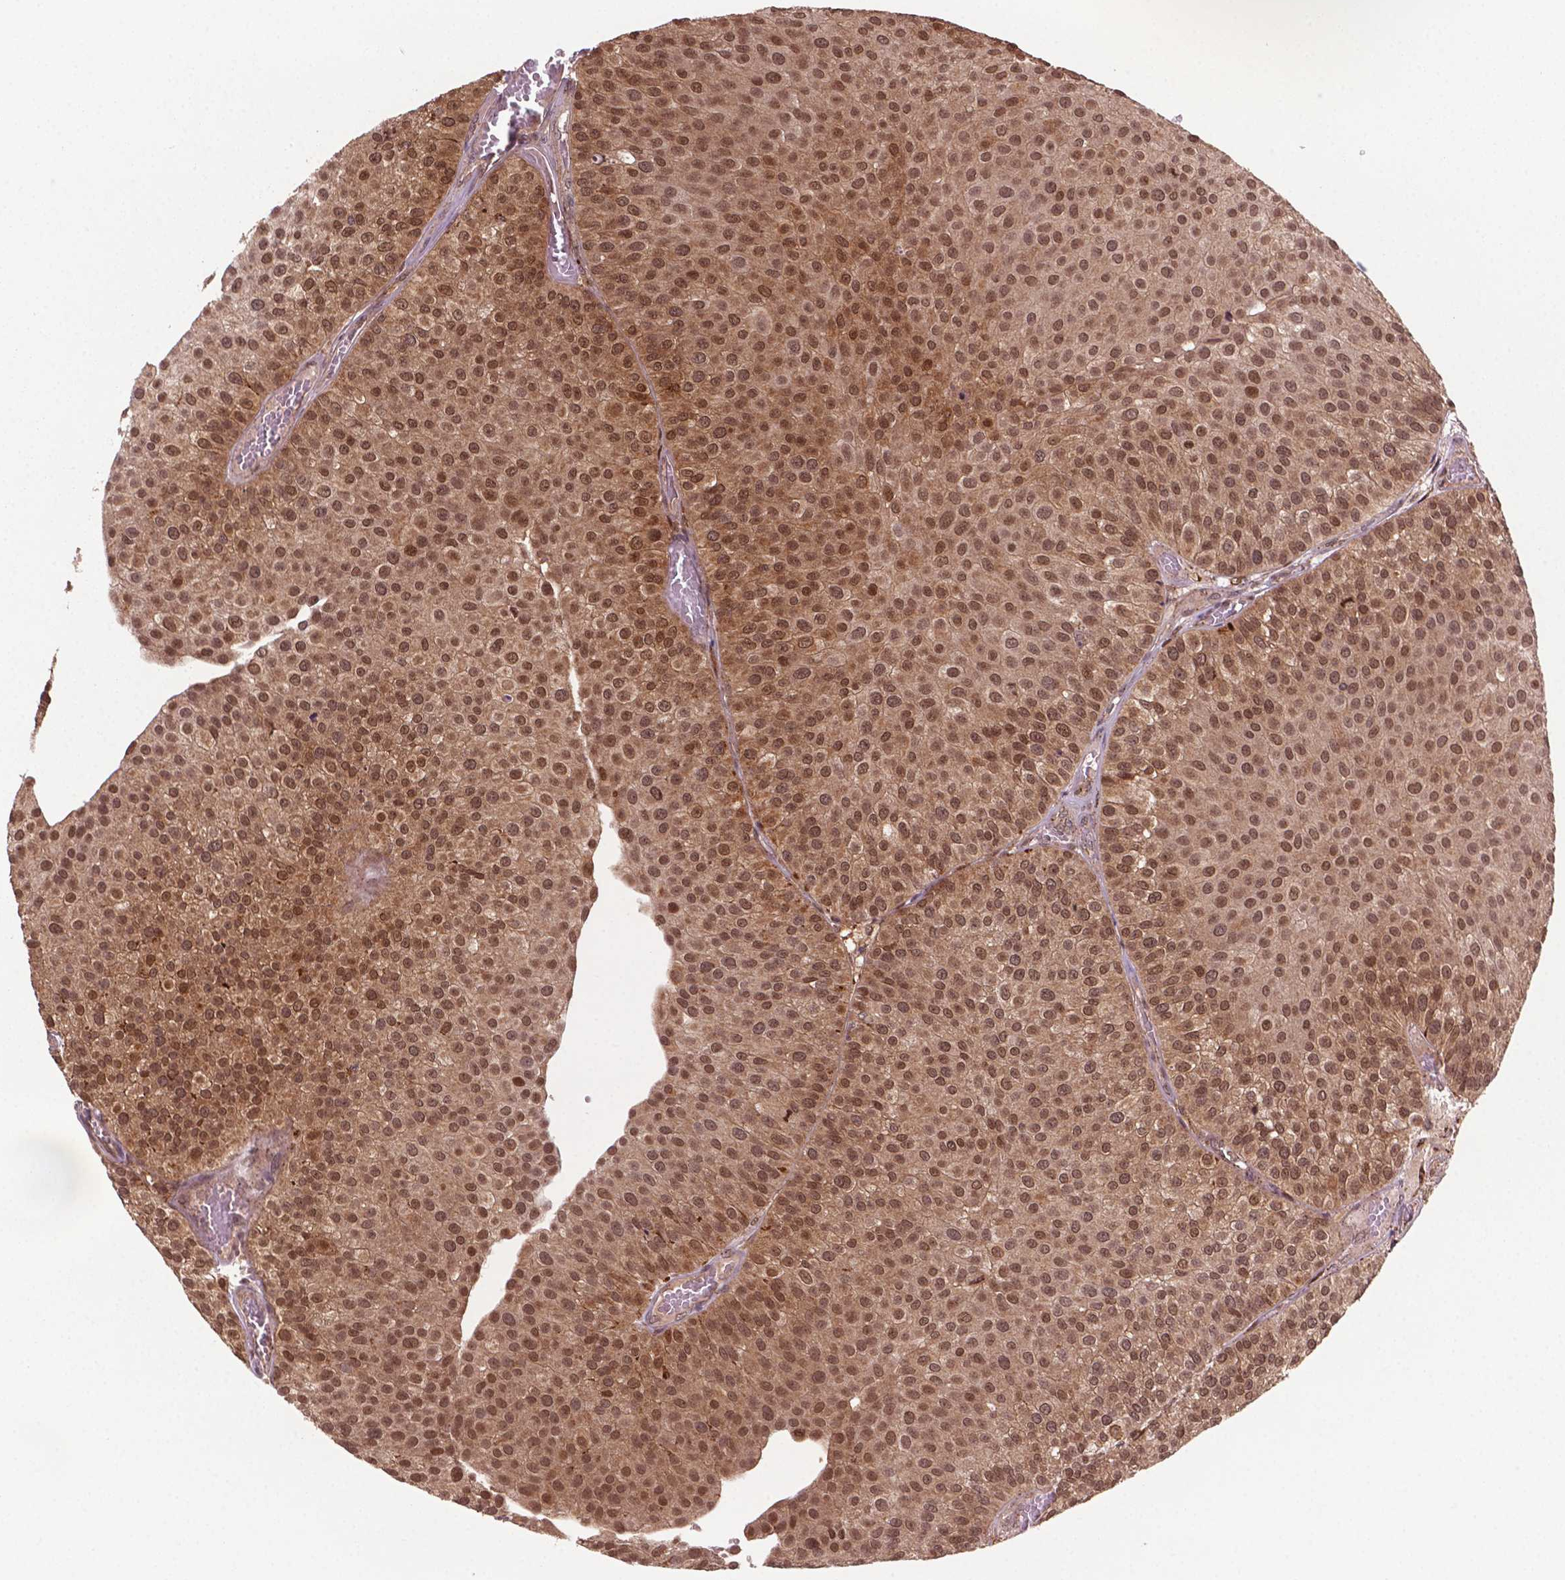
{"staining": {"intensity": "moderate", "quantity": ">75%", "location": "cytoplasmic/membranous,nuclear"}, "tissue": "urothelial cancer", "cell_type": "Tumor cells", "image_type": "cancer", "snomed": [{"axis": "morphology", "description": "Urothelial carcinoma, Low grade"}, {"axis": "topography", "description": "Urinary bladder"}], "caption": "The micrograph displays staining of urothelial carcinoma (low-grade), revealing moderate cytoplasmic/membranous and nuclear protein expression (brown color) within tumor cells. (DAB IHC with brightfield microscopy, high magnification).", "gene": "PLIN3", "patient": {"sex": "female", "age": 87}}